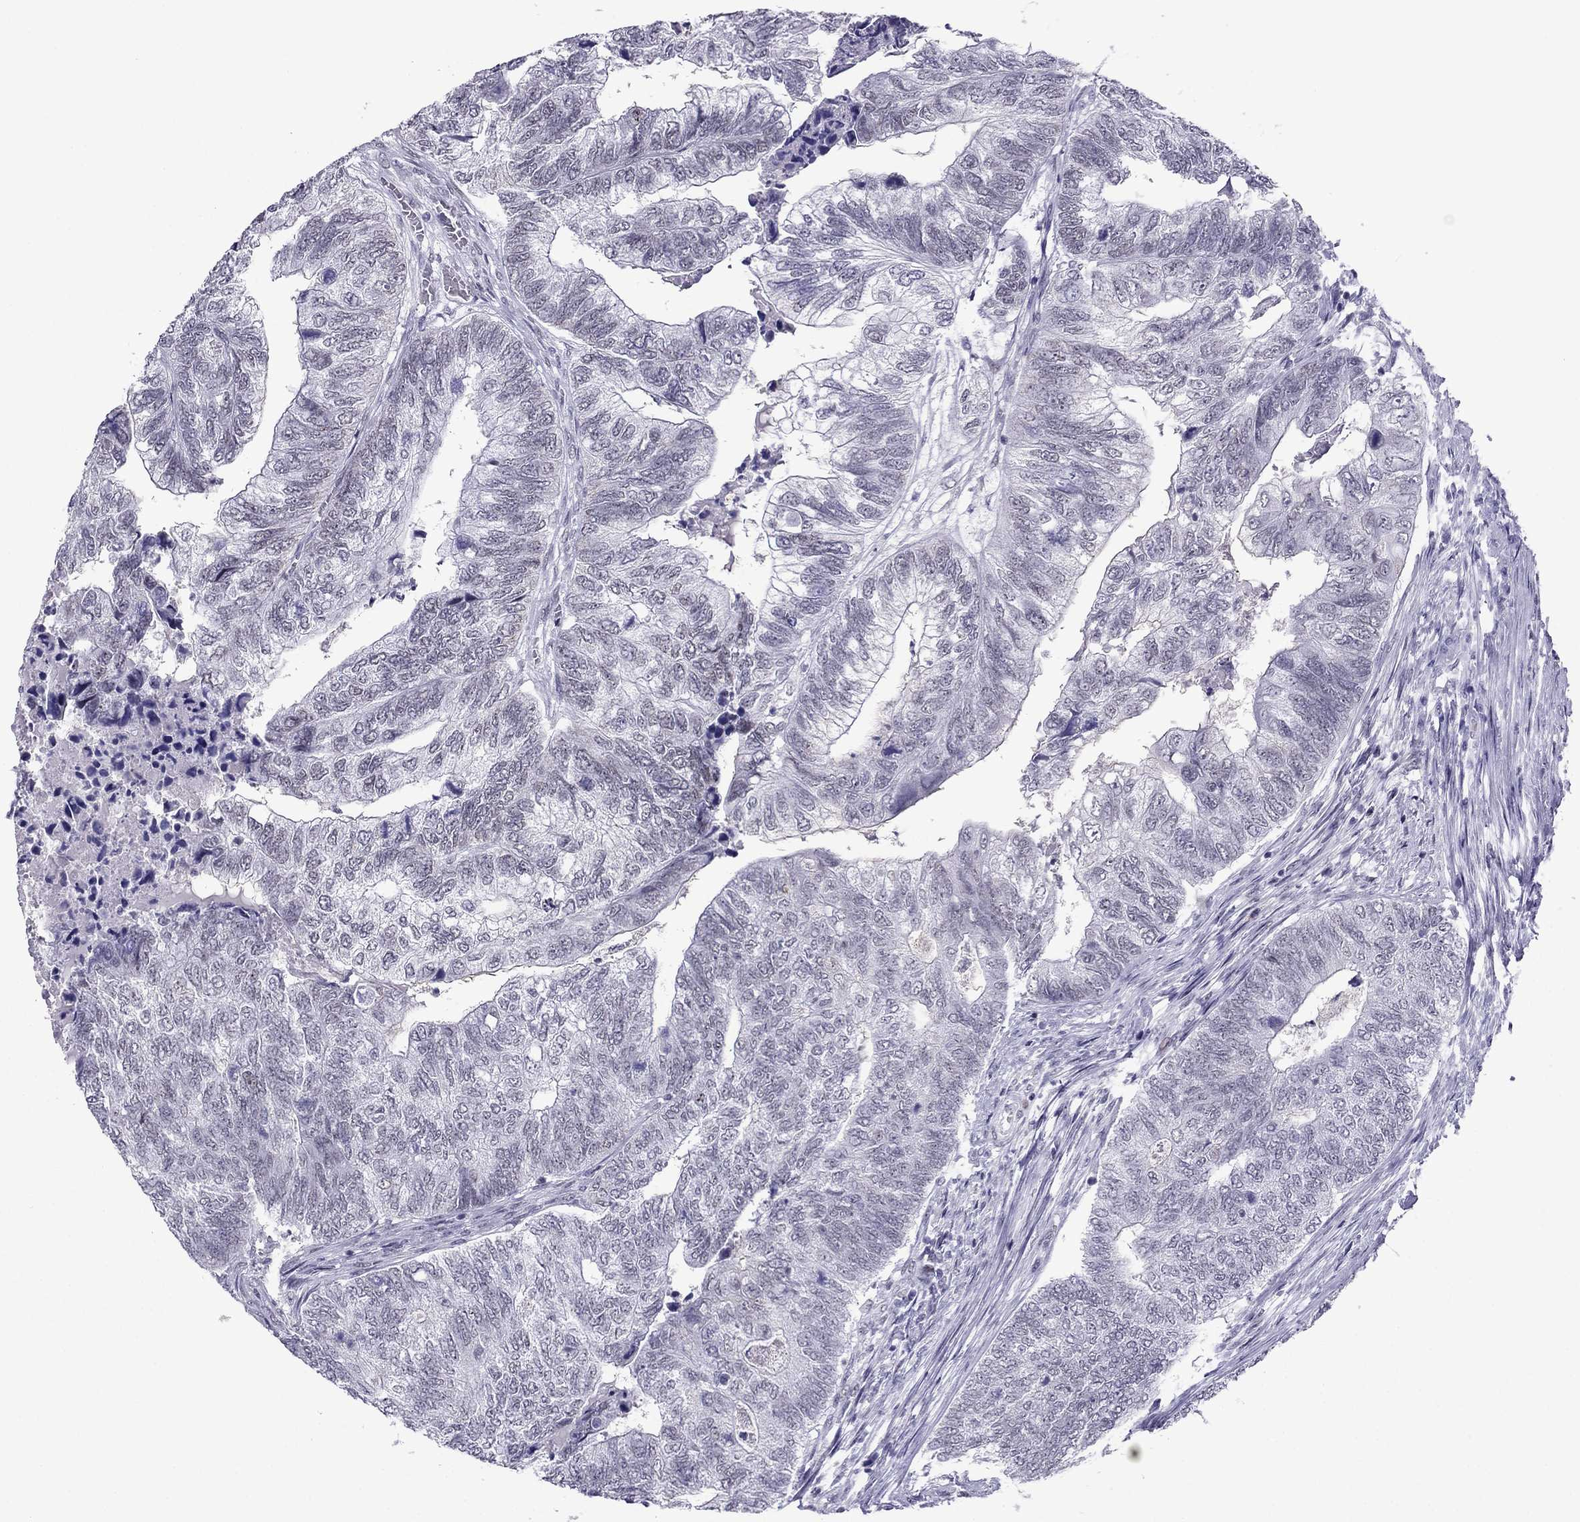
{"staining": {"intensity": "negative", "quantity": "none", "location": "none"}, "tissue": "colorectal cancer", "cell_type": "Tumor cells", "image_type": "cancer", "snomed": [{"axis": "morphology", "description": "Adenocarcinoma, NOS"}, {"axis": "topography", "description": "Colon"}], "caption": "This is a micrograph of immunohistochemistry staining of colorectal cancer (adenocarcinoma), which shows no positivity in tumor cells.", "gene": "MYLK3", "patient": {"sex": "female", "age": 67}}